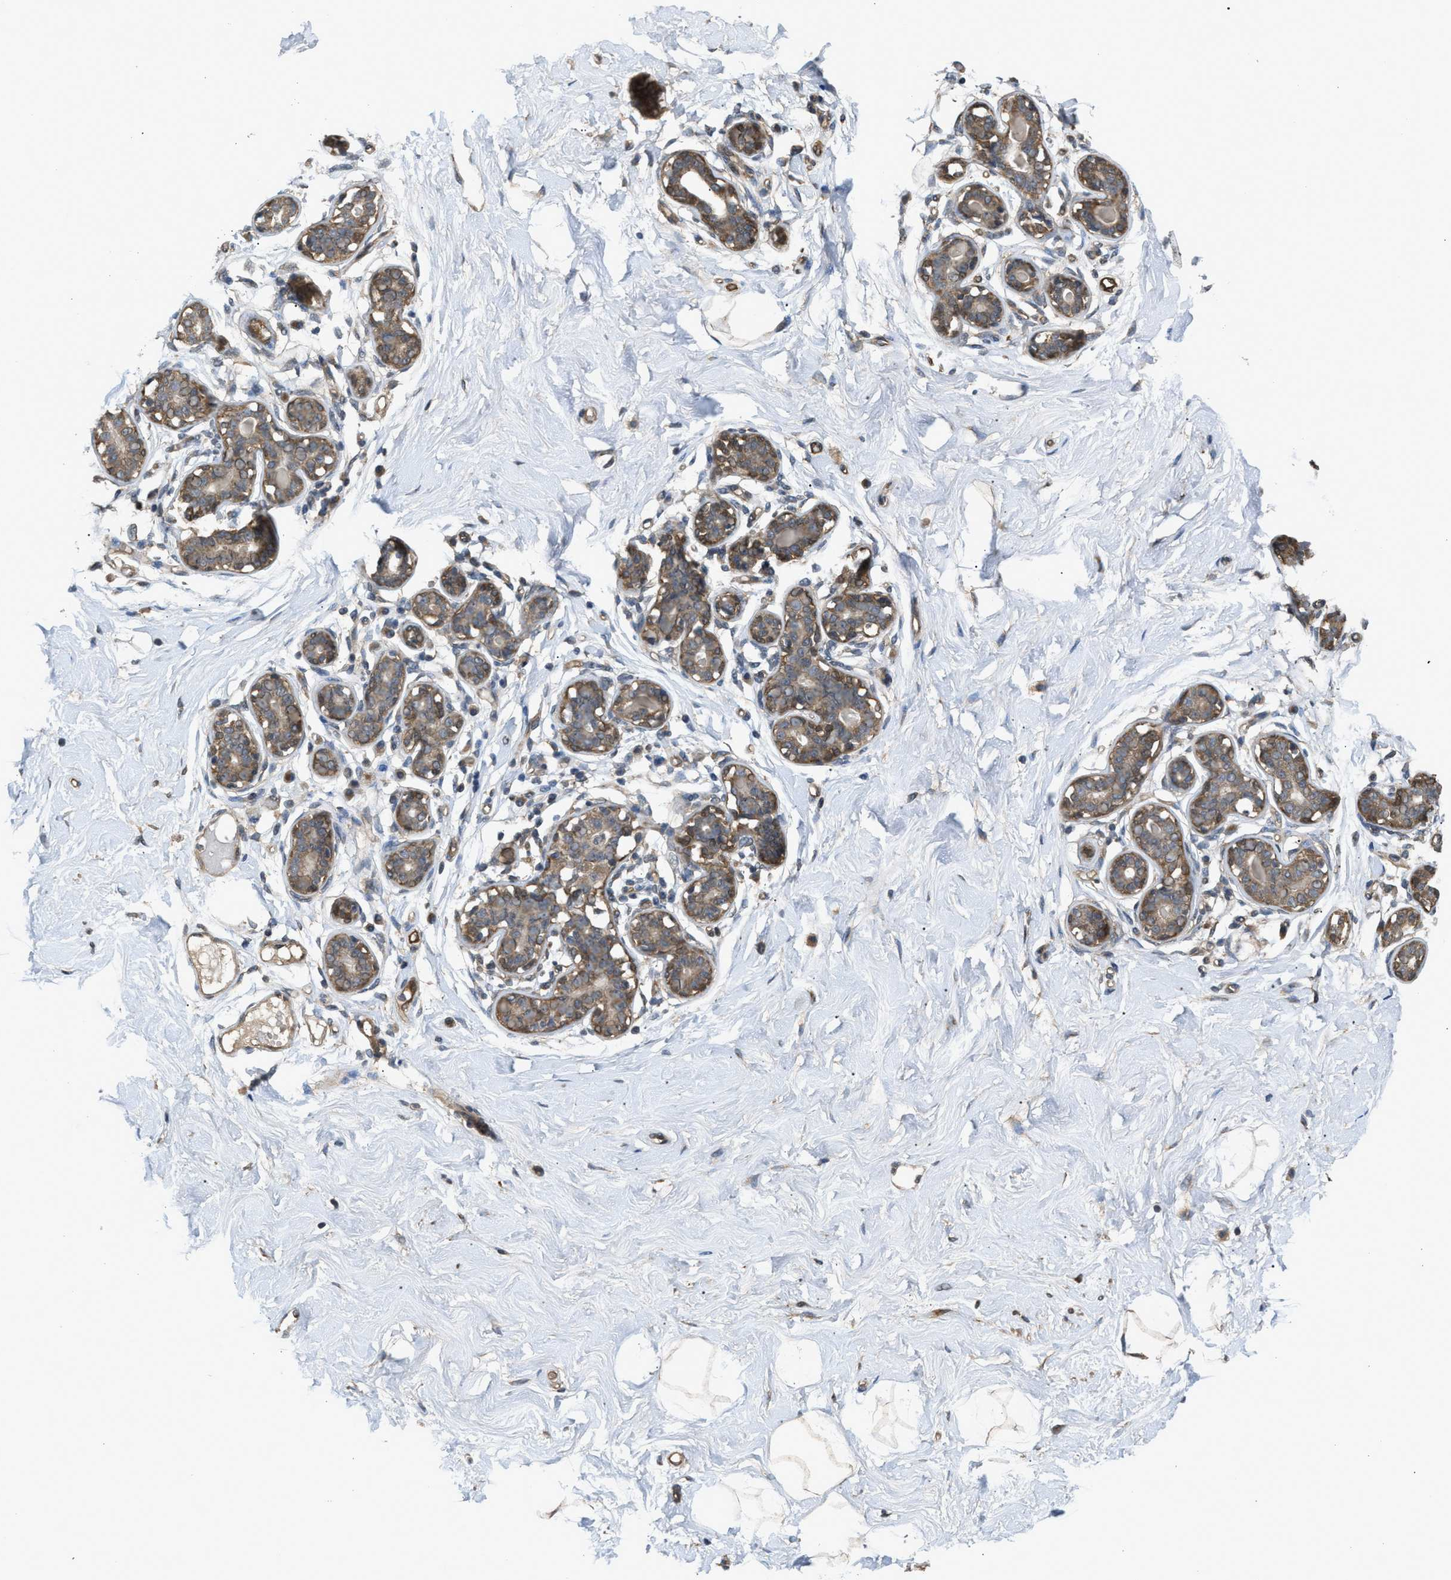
{"staining": {"intensity": "moderate", "quantity": ">75%", "location": "cytoplasmic/membranous"}, "tissue": "breast", "cell_type": "Adipocytes", "image_type": "normal", "snomed": [{"axis": "morphology", "description": "Normal tissue, NOS"}, {"axis": "topography", "description": "Breast"}], "caption": "Immunohistochemical staining of benign human breast demonstrates medium levels of moderate cytoplasmic/membranous staining in about >75% of adipocytes. (DAB = brown stain, brightfield microscopy at high magnification).", "gene": "BAG3", "patient": {"sex": "female", "age": 23}}